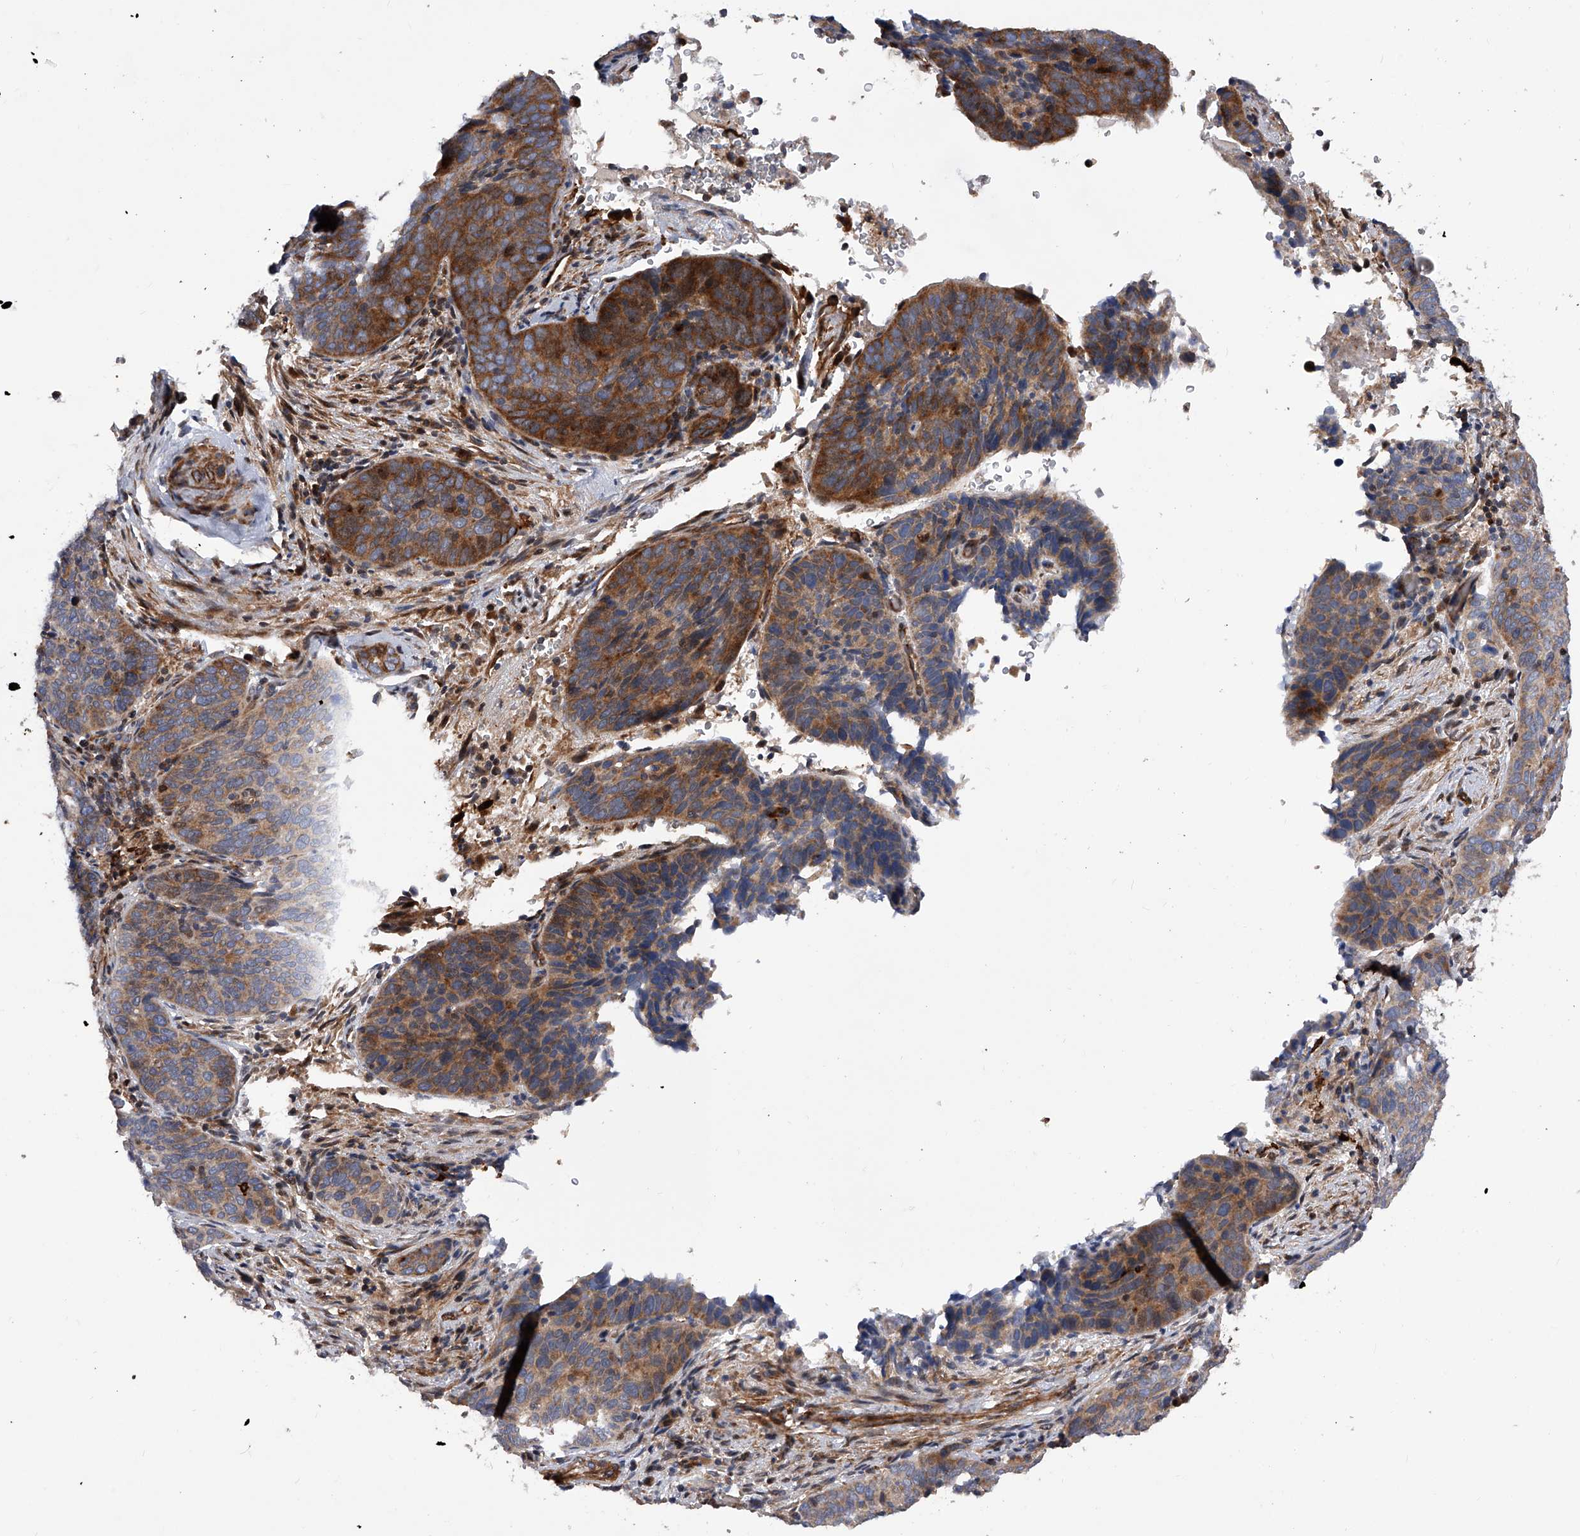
{"staining": {"intensity": "moderate", "quantity": "25%-75%", "location": "cytoplasmic/membranous"}, "tissue": "cervical cancer", "cell_type": "Tumor cells", "image_type": "cancer", "snomed": [{"axis": "morphology", "description": "Squamous cell carcinoma, NOS"}, {"axis": "topography", "description": "Cervix"}], "caption": "Protein expression analysis of cervical cancer demonstrates moderate cytoplasmic/membranous expression in approximately 25%-75% of tumor cells. (Brightfield microscopy of DAB IHC at high magnification).", "gene": "PDSS2", "patient": {"sex": "female", "age": 60}}